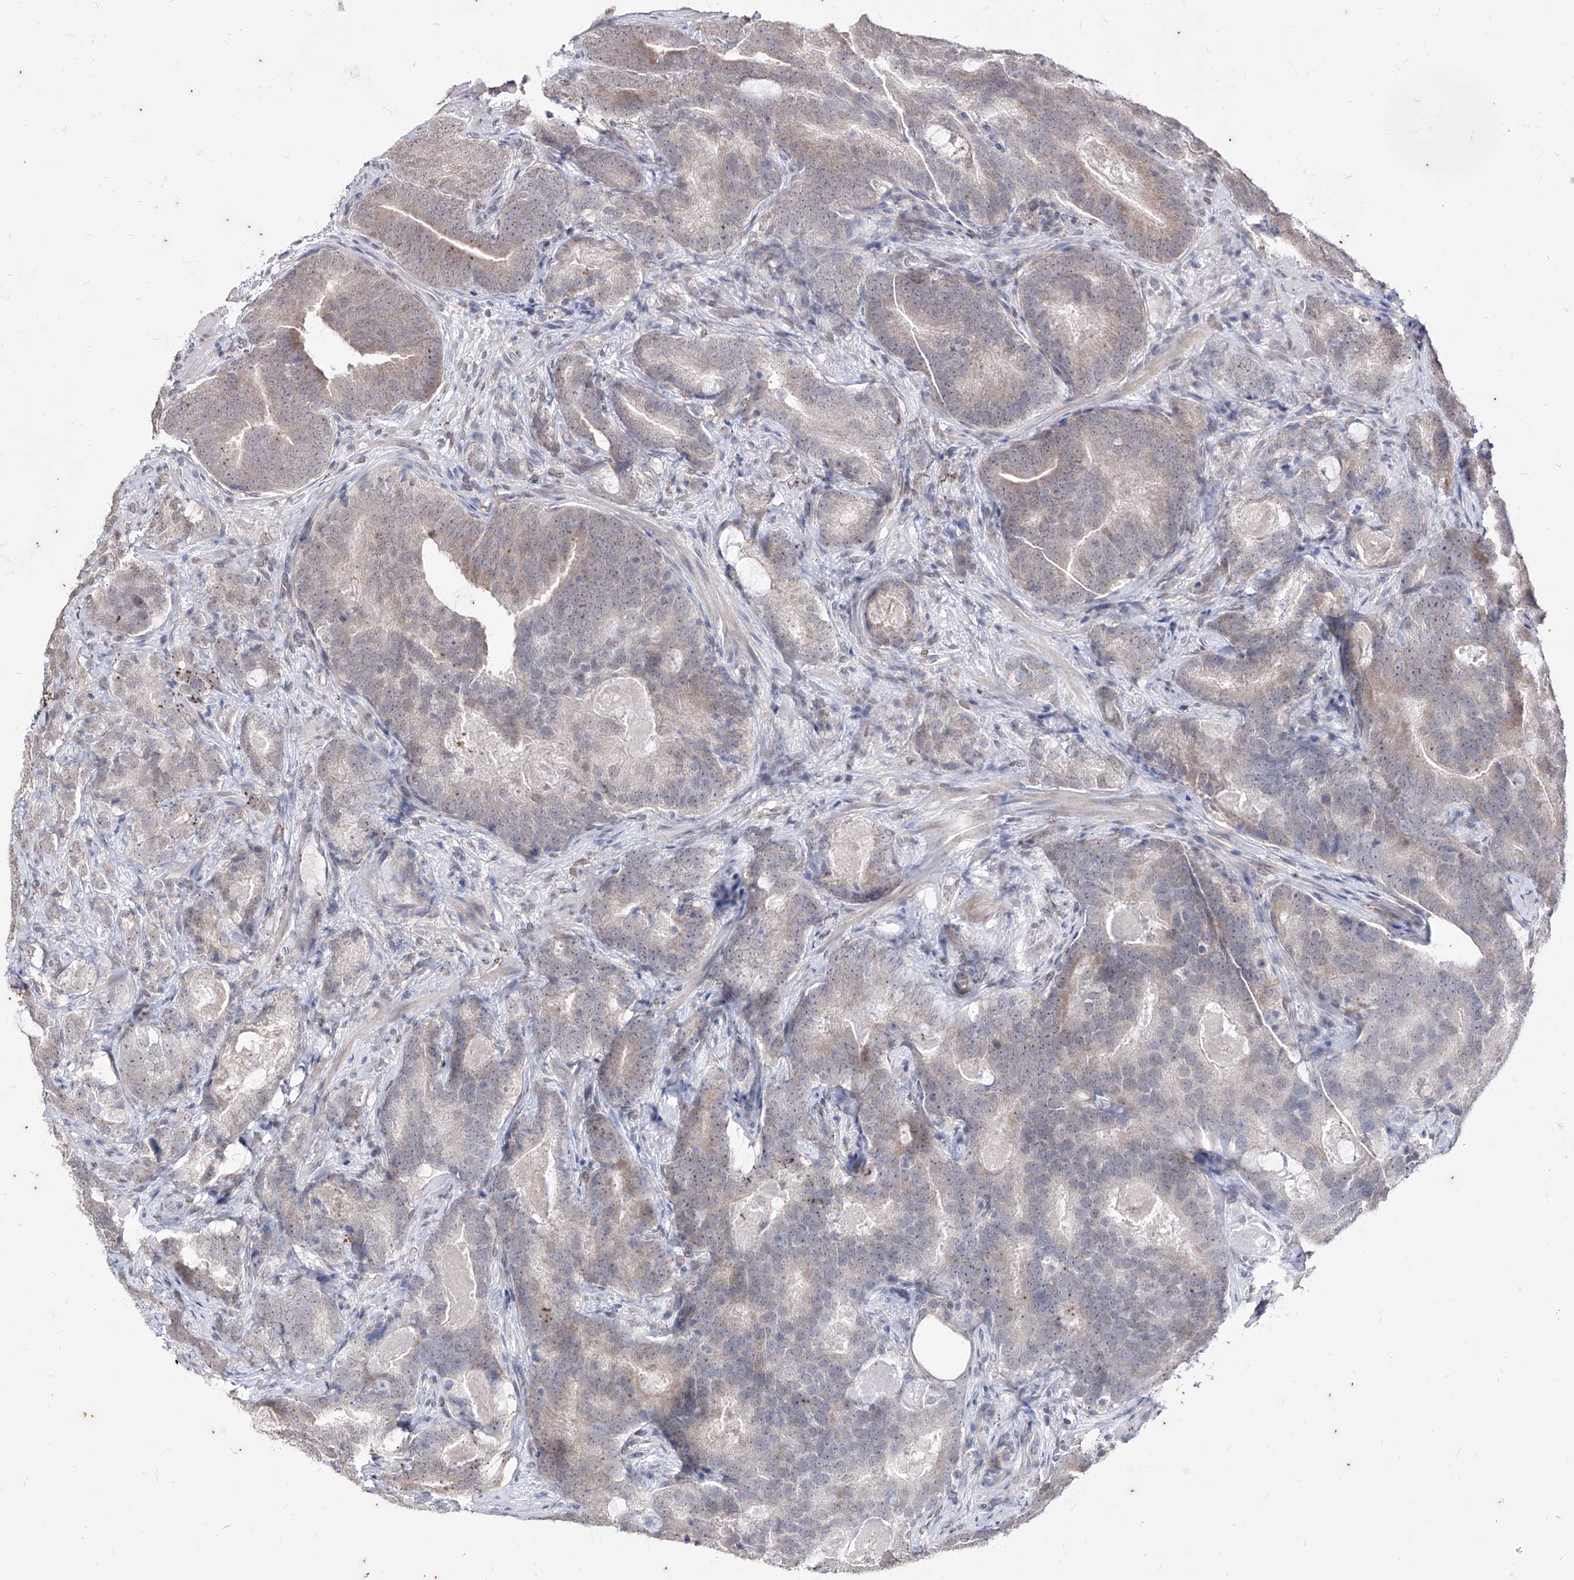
{"staining": {"intensity": "weak", "quantity": "25%-75%", "location": "cytoplasmic/membranous"}, "tissue": "prostate cancer", "cell_type": "Tumor cells", "image_type": "cancer", "snomed": [{"axis": "morphology", "description": "Adenocarcinoma, High grade"}, {"axis": "topography", "description": "Prostate"}], "caption": "Weak cytoplasmic/membranous protein positivity is seen in about 25%-75% of tumor cells in prostate high-grade adenocarcinoma. (DAB (3,3'-diaminobenzidine) IHC, brown staining for protein, blue staining for nuclei).", "gene": "PHF20L1", "patient": {"sex": "male", "age": 66}}